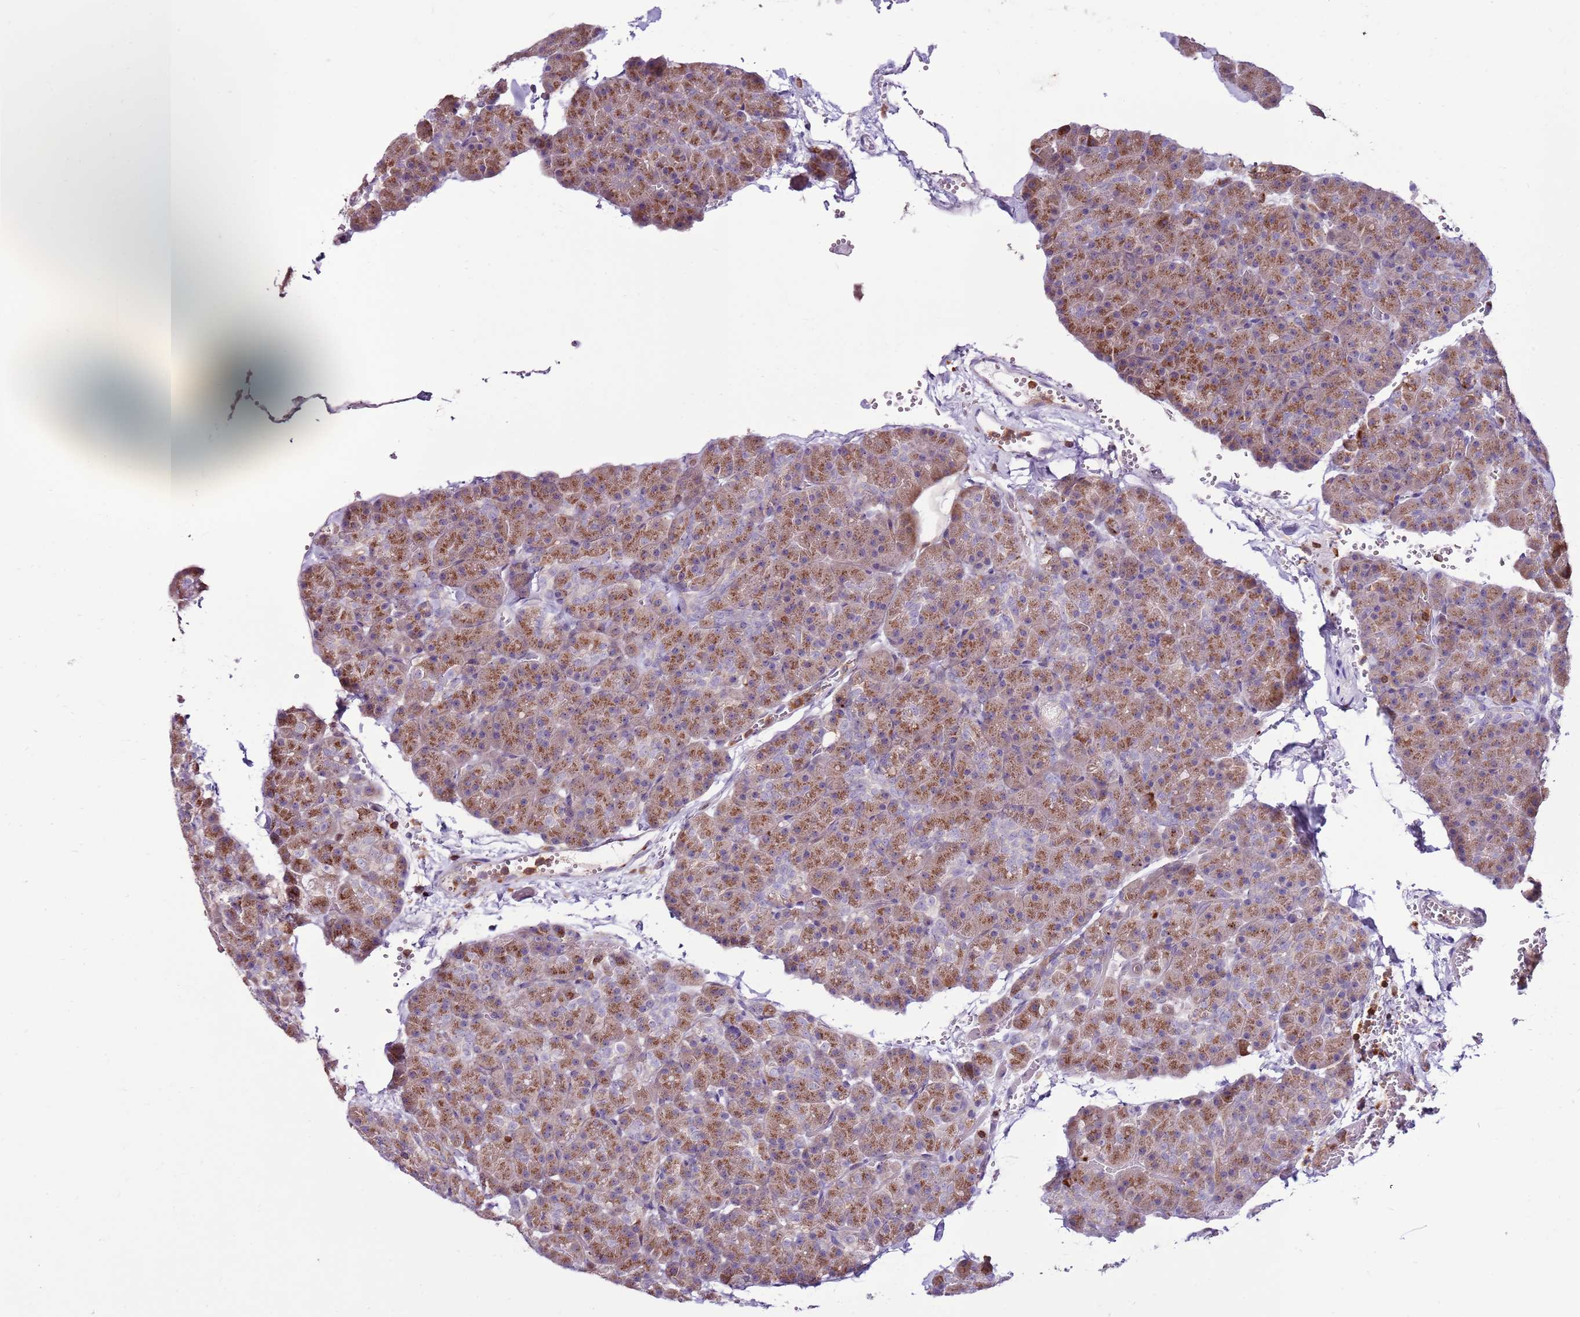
{"staining": {"intensity": "moderate", "quantity": ">75%", "location": "cytoplasmic/membranous"}, "tissue": "pancreas", "cell_type": "Exocrine glandular cells", "image_type": "normal", "snomed": [{"axis": "morphology", "description": "Normal tissue, NOS"}, {"axis": "topography", "description": "Pancreas"}], "caption": "Protein staining displays moderate cytoplasmic/membranous staining in approximately >75% of exocrine glandular cells in normal pancreas.", "gene": "ZSWIM1", "patient": {"sex": "male", "age": 36}}